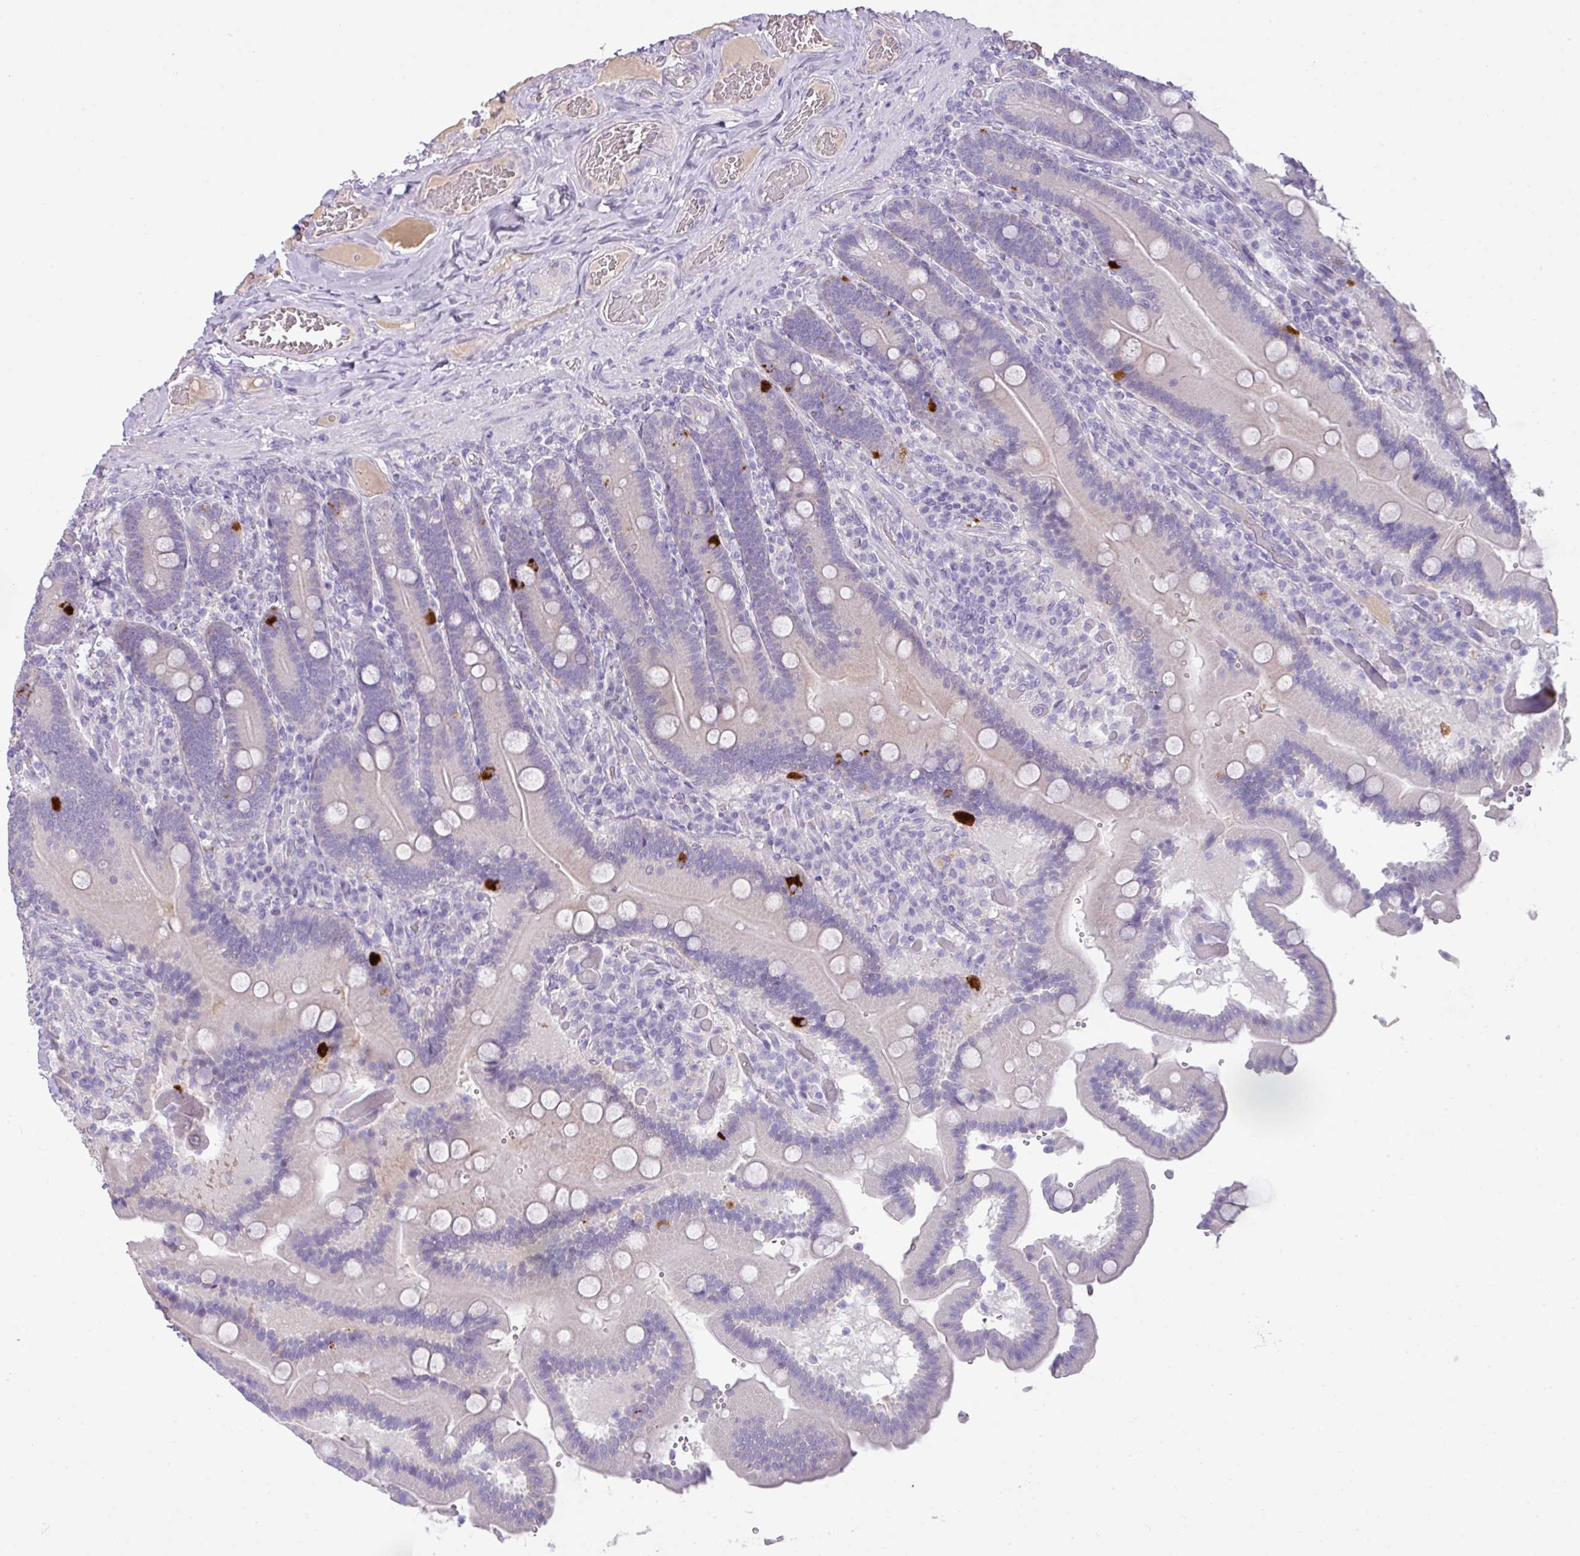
{"staining": {"intensity": "strong", "quantity": "<25%", "location": "cytoplasmic/membranous"}, "tissue": "duodenum", "cell_type": "Glandular cells", "image_type": "normal", "snomed": [{"axis": "morphology", "description": "Normal tissue, NOS"}, {"axis": "topography", "description": "Duodenum"}], "caption": "IHC histopathology image of benign duodenum stained for a protein (brown), which displays medium levels of strong cytoplasmic/membranous expression in about <25% of glandular cells.", "gene": "OR6C6", "patient": {"sex": "female", "age": 62}}